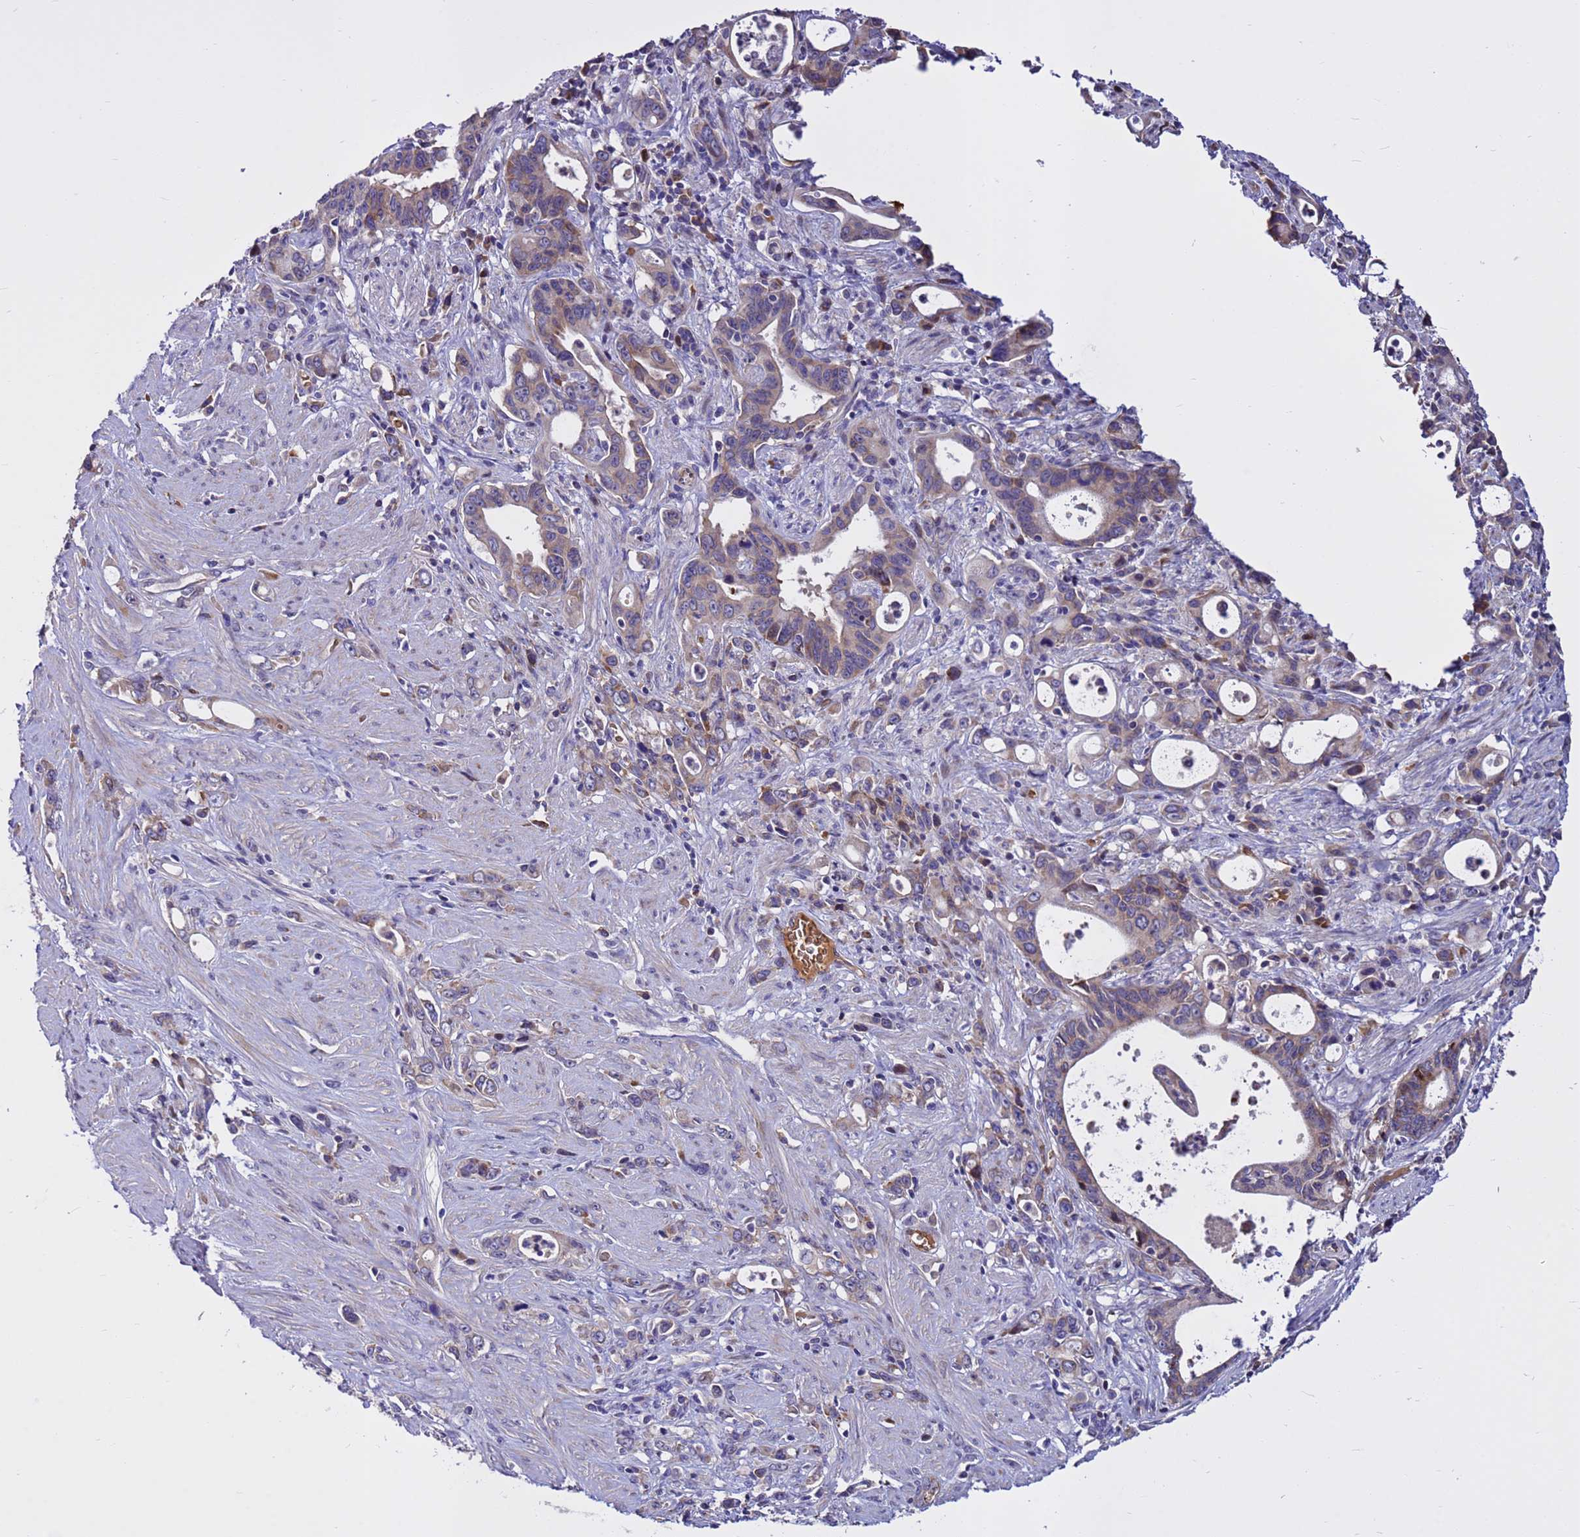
{"staining": {"intensity": "weak", "quantity": "<25%", "location": "cytoplasmic/membranous"}, "tissue": "stomach cancer", "cell_type": "Tumor cells", "image_type": "cancer", "snomed": [{"axis": "morphology", "description": "Adenocarcinoma, NOS"}, {"axis": "topography", "description": "Stomach, lower"}], "caption": "Human stomach cancer (adenocarcinoma) stained for a protein using immunohistochemistry exhibits no expression in tumor cells.", "gene": "ZNF669", "patient": {"sex": "female", "age": 43}}